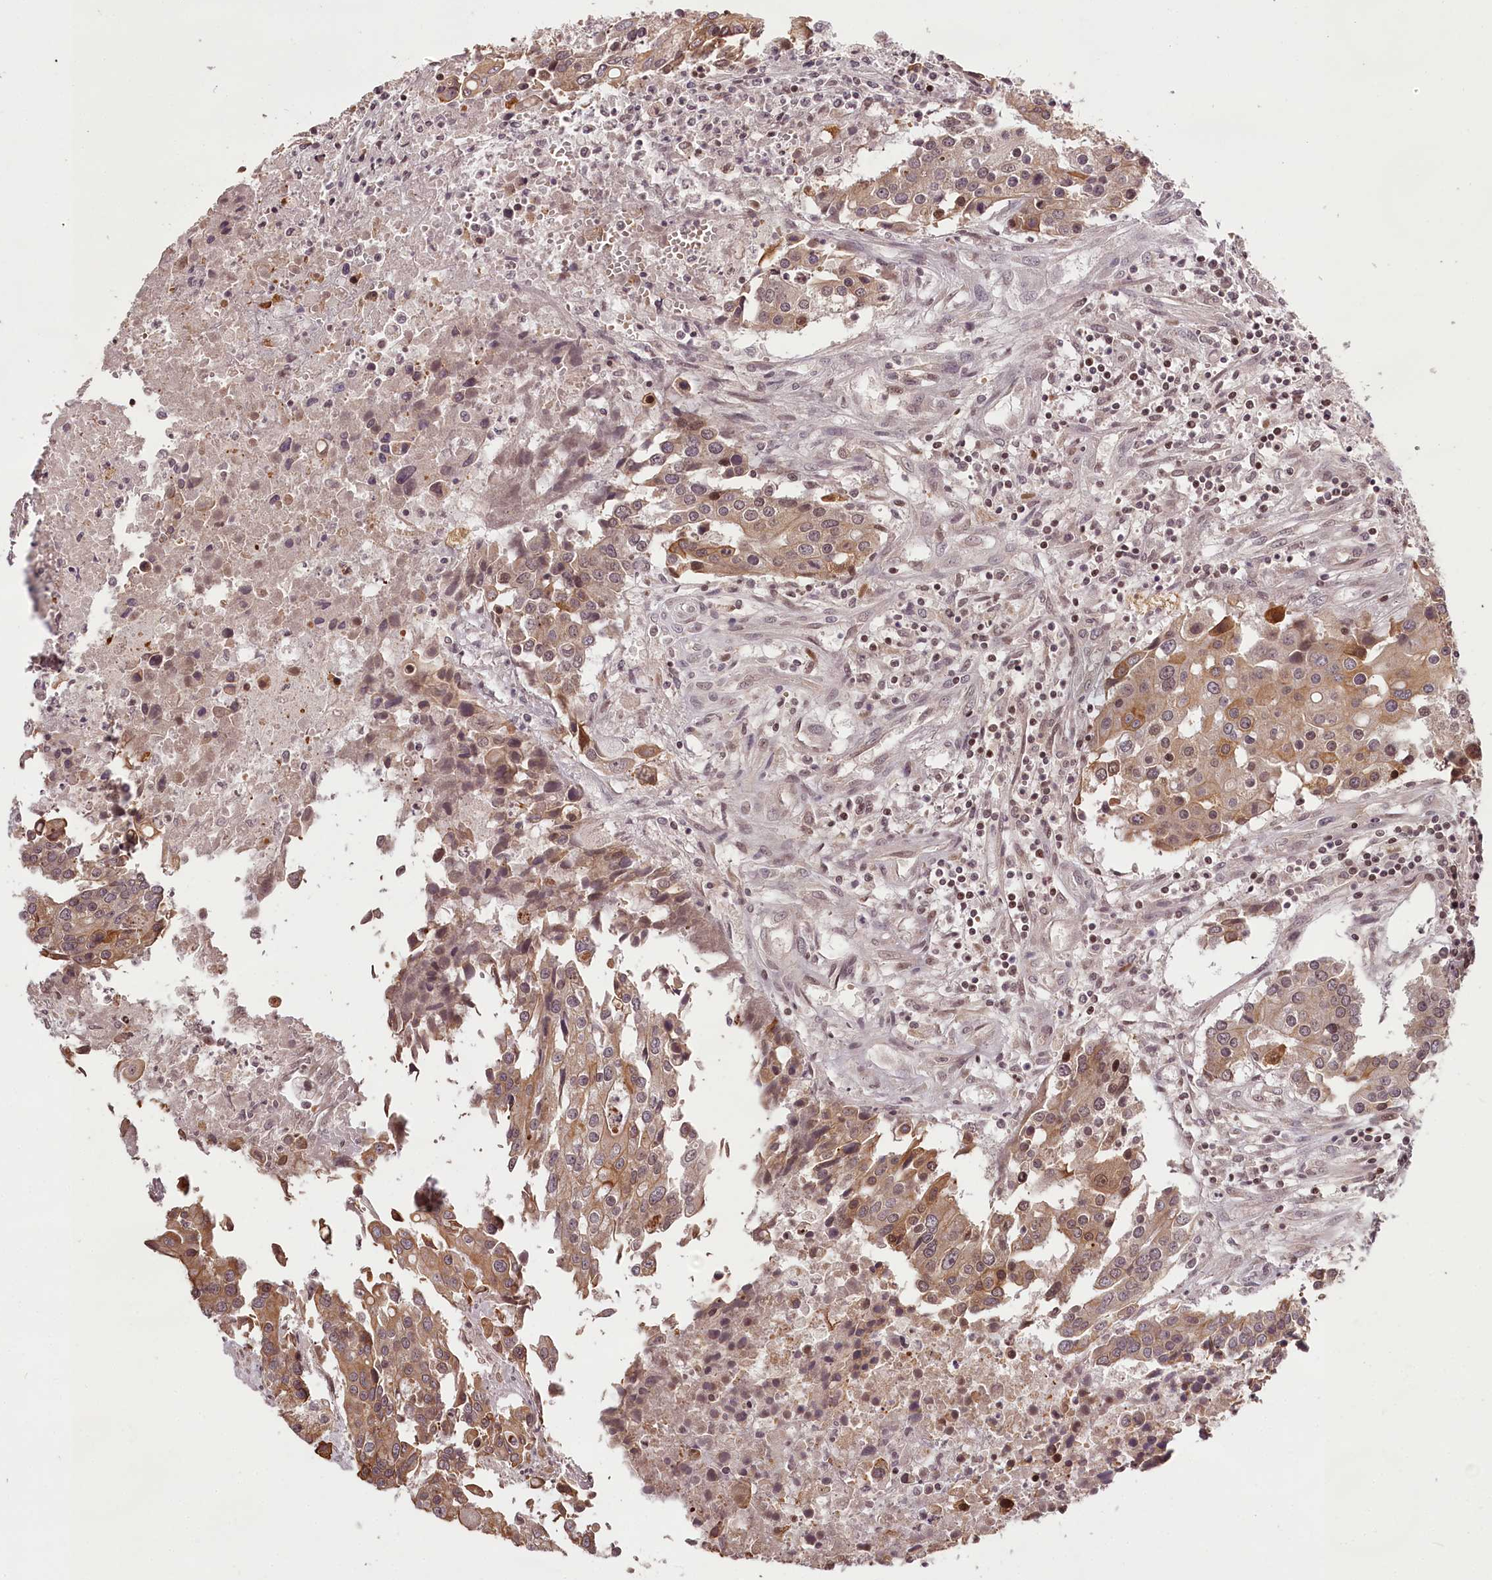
{"staining": {"intensity": "moderate", "quantity": ">75%", "location": "cytoplasmic/membranous"}, "tissue": "colorectal cancer", "cell_type": "Tumor cells", "image_type": "cancer", "snomed": [{"axis": "morphology", "description": "Adenocarcinoma, NOS"}, {"axis": "topography", "description": "Colon"}], "caption": "Immunohistochemical staining of human colorectal cancer displays medium levels of moderate cytoplasmic/membranous protein staining in approximately >75% of tumor cells.", "gene": "THYN1", "patient": {"sex": "male", "age": 77}}